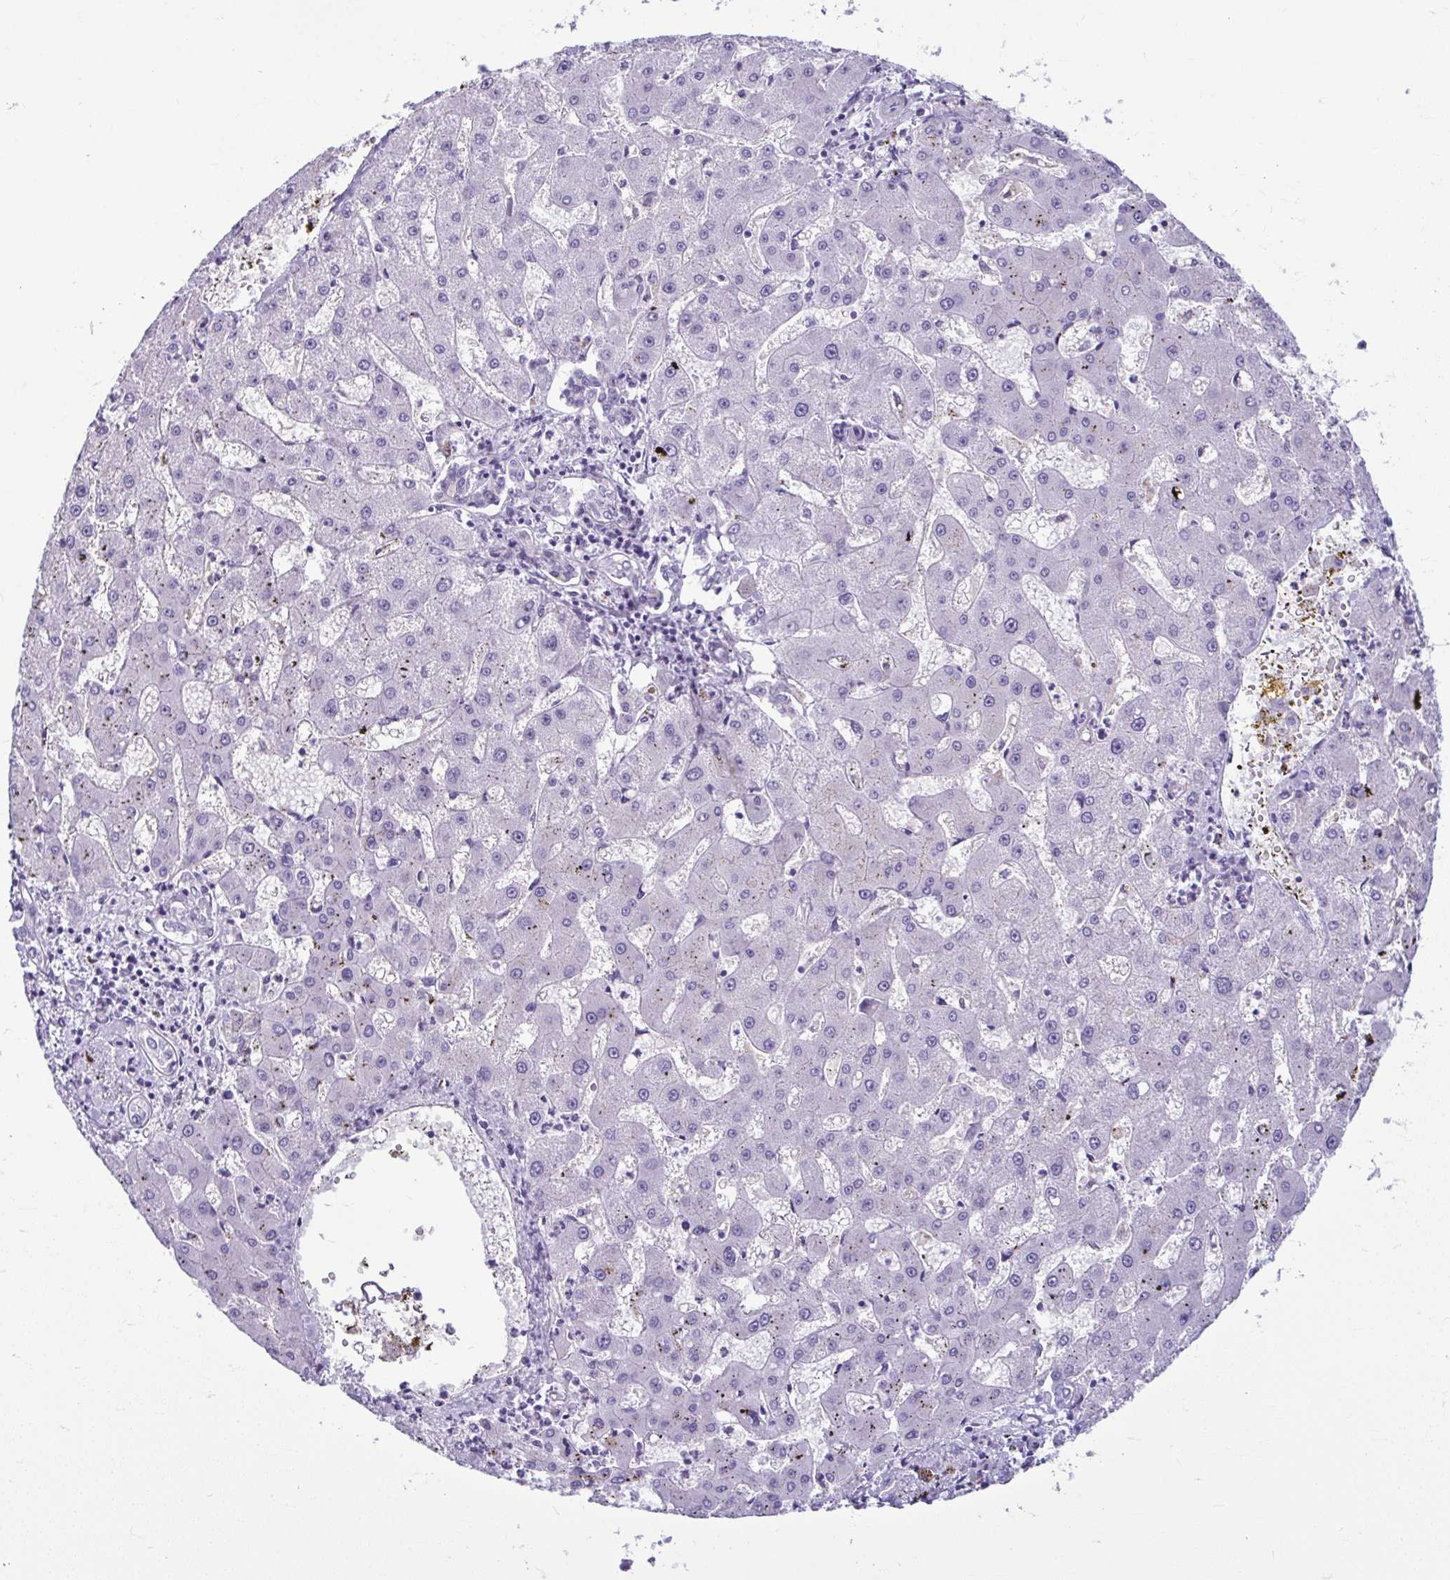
{"staining": {"intensity": "negative", "quantity": "none", "location": "none"}, "tissue": "liver cancer", "cell_type": "Tumor cells", "image_type": "cancer", "snomed": [{"axis": "morphology", "description": "Carcinoma, Hepatocellular, NOS"}, {"axis": "topography", "description": "Liver"}], "caption": "High power microscopy micrograph of an IHC photomicrograph of hepatocellular carcinoma (liver), revealing no significant staining in tumor cells.", "gene": "SERPINI1", "patient": {"sex": "male", "age": 67}}